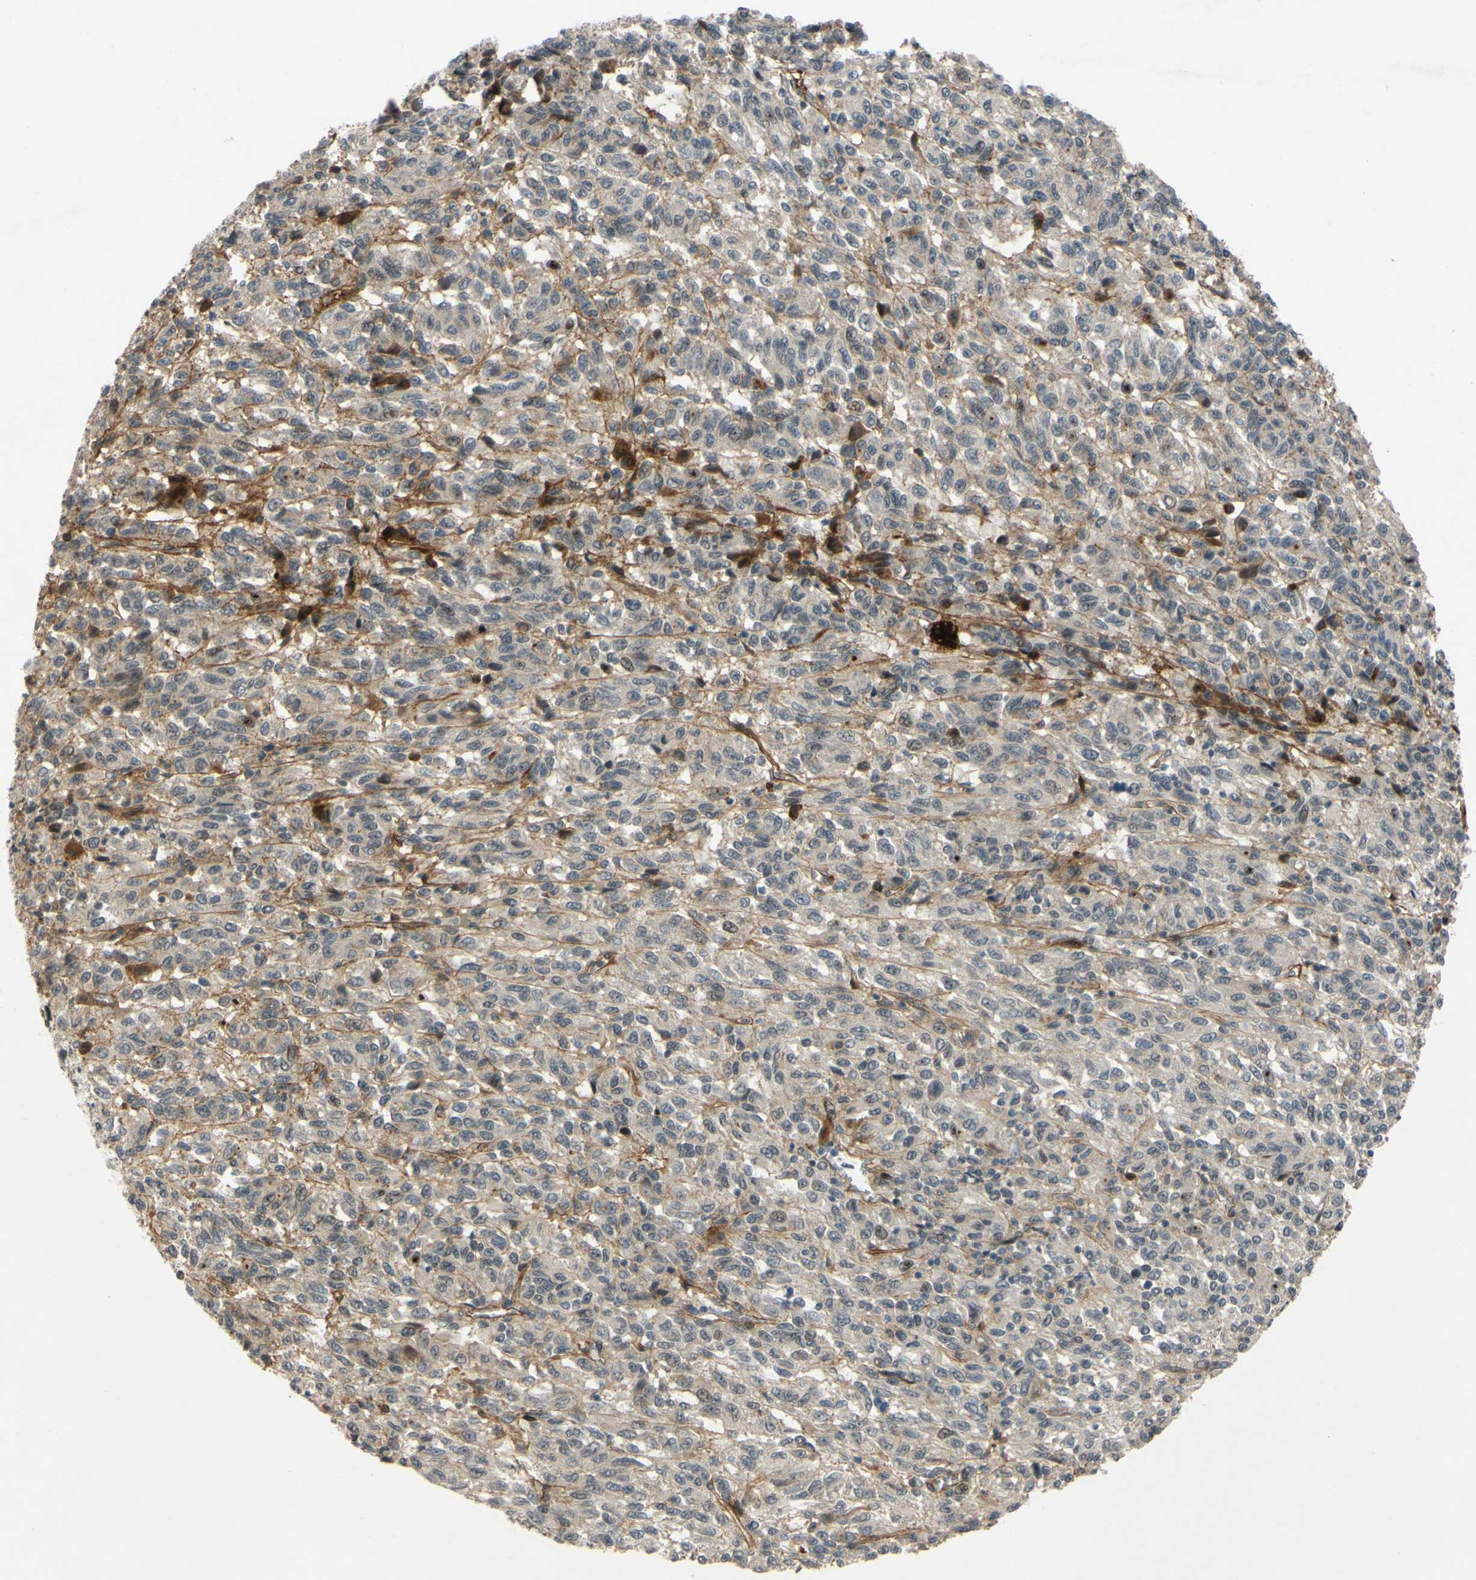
{"staining": {"intensity": "weak", "quantity": "<25%", "location": "cytoplasmic/membranous"}, "tissue": "melanoma", "cell_type": "Tumor cells", "image_type": "cancer", "snomed": [{"axis": "morphology", "description": "Malignant melanoma, Metastatic site"}, {"axis": "topography", "description": "Lung"}], "caption": "The micrograph reveals no significant positivity in tumor cells of malignant melanoma (metastatic site).", "gene": "ALK", "patient": {"sex": "male", "age": 64}}